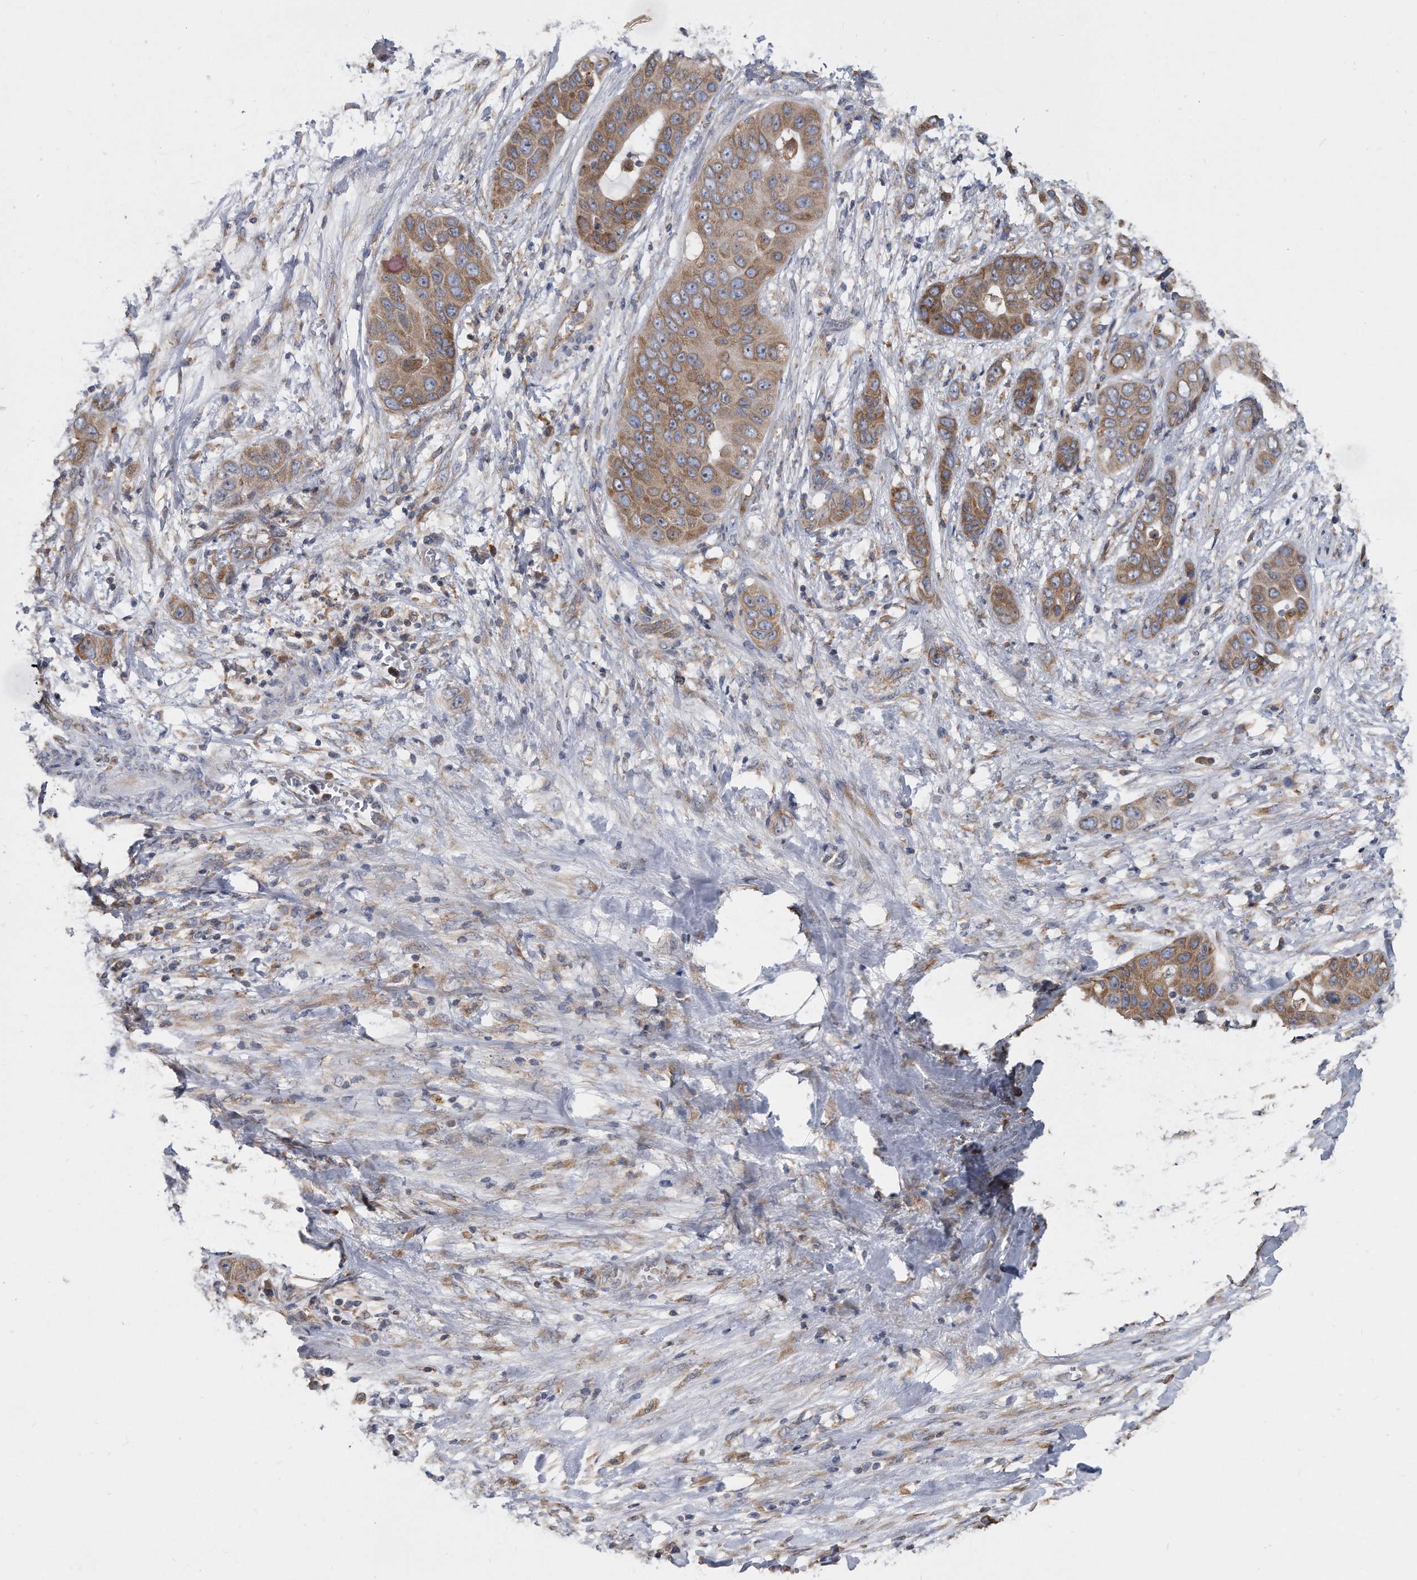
{"staining": {"intensity": "moderate", "quantity": ">75%", "location": "cytoplasmic/membranous"}, "tissue": "liver cancer", "cell_type": "Tumor cells", "image_type": "cancer", "snomed": [{"axis": "morphology", "description": "Cholangiocarcinoma"}, {"axis": "topography", "description": "Liver"}], "caption": "Immunohistochemistry staining of liver cholangiocarcinoma, which shows medium levels of moderate cytoplasmic/membranous positivity in about >75% of tumor cells indicating moderate cytoplasmic/membranous protein positivity. The staining was performed using DAB (brown) for protein detection and nuclei were counterstained in hematoxylin (blue).", "gene": "CCDC47", "patient": {"sex": "female", "age": 52}}